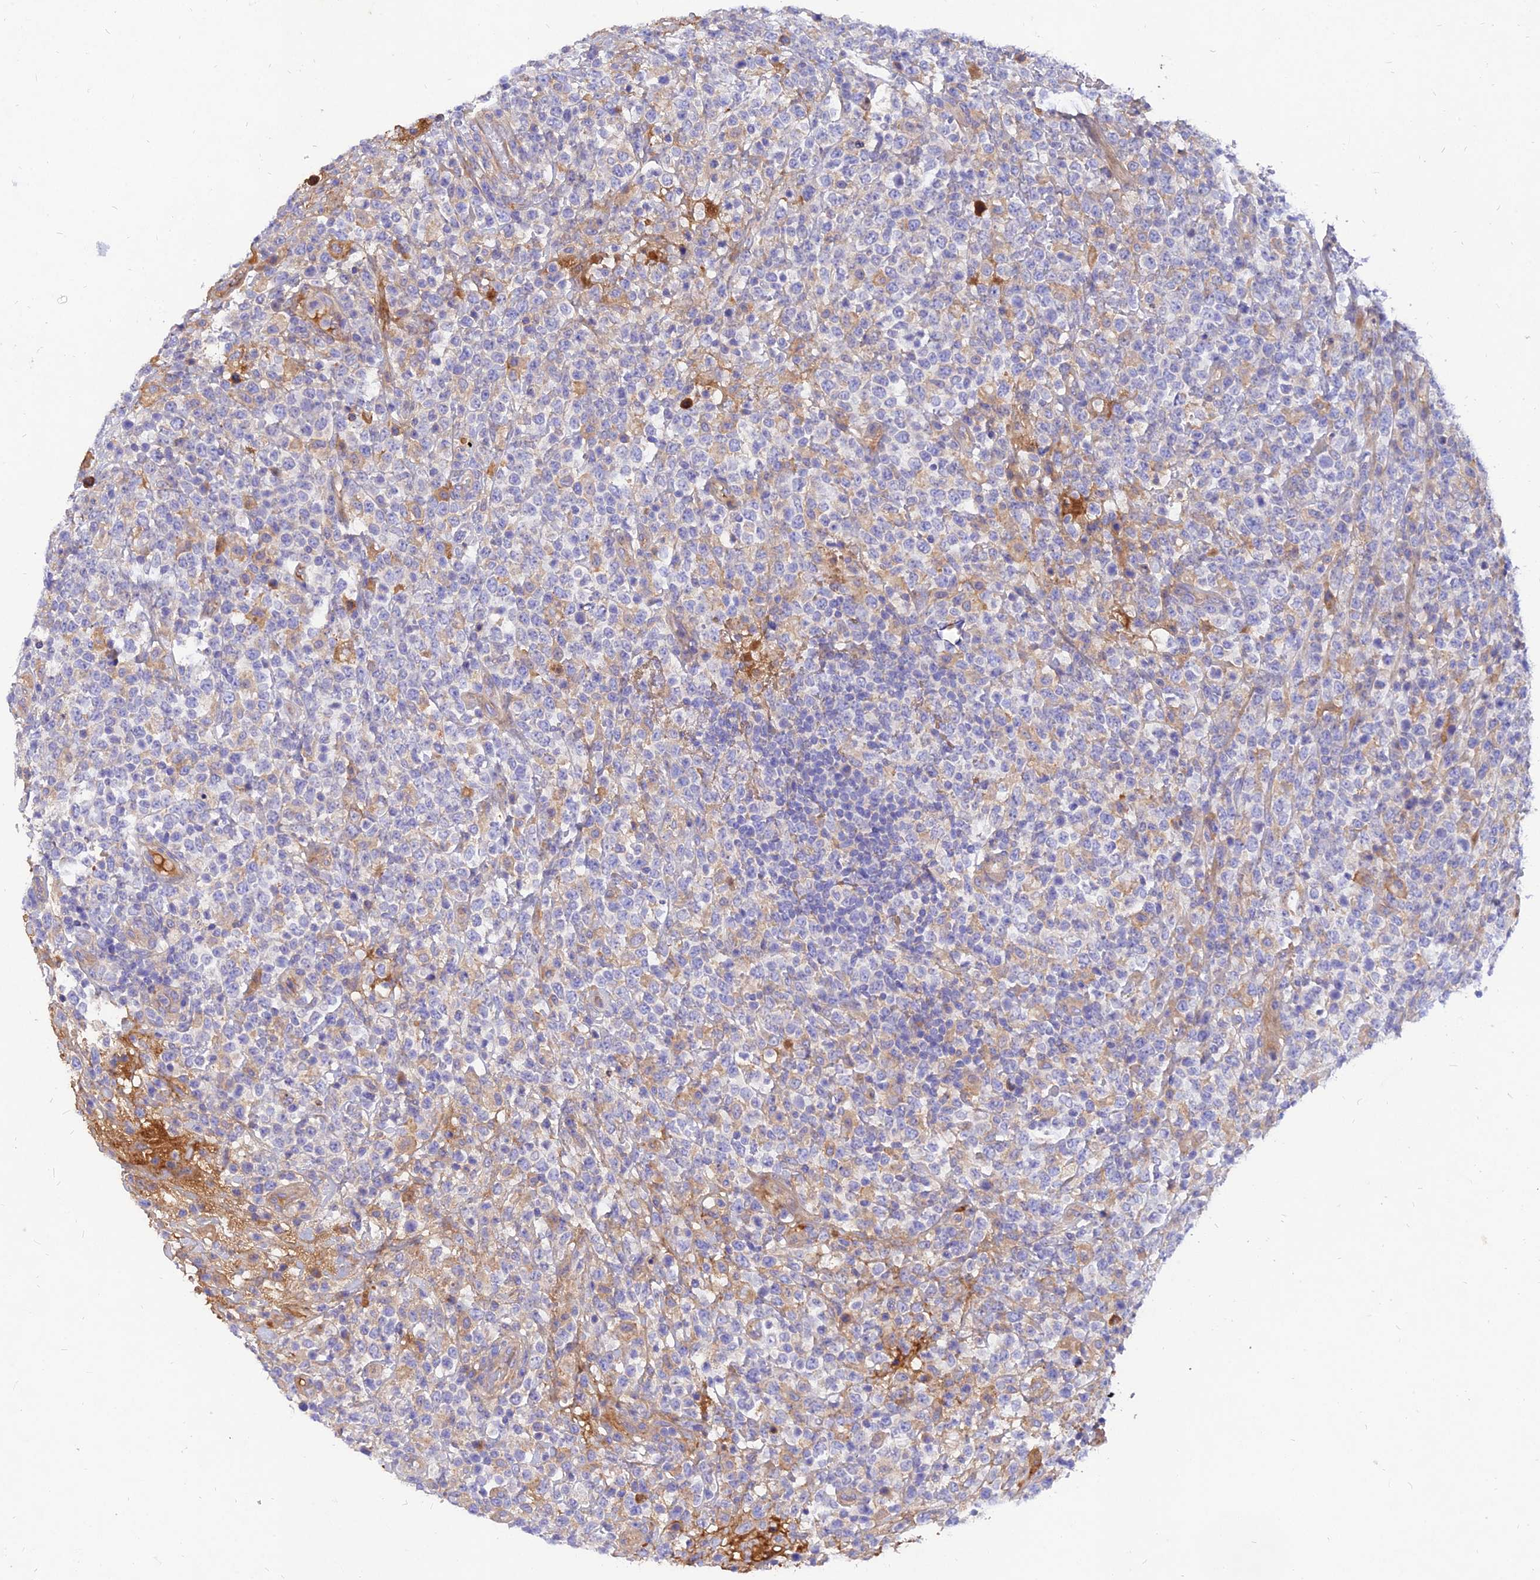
{"staining": {"intensity": "weak", "quantity": "<25%", "location": "cytoplasmic/membranous"}, "tissue": "lymphoma", "cell_type": "Tumor cells", "image_type": "cancer", "snomed": [{"axis": "morphology", "description": "Malignant lymphoma, non-Hodgkin's type, High grade"}, {"axis": "topography", "description": "Colon"}], "caption": "DAB (3,3'-diaminobenzidine) immunohistochemical staining of lymphoma displays no significant positivity in tumor cells.", "gene": "MROH1", "patient": {"sex": "female", "age": 53}}